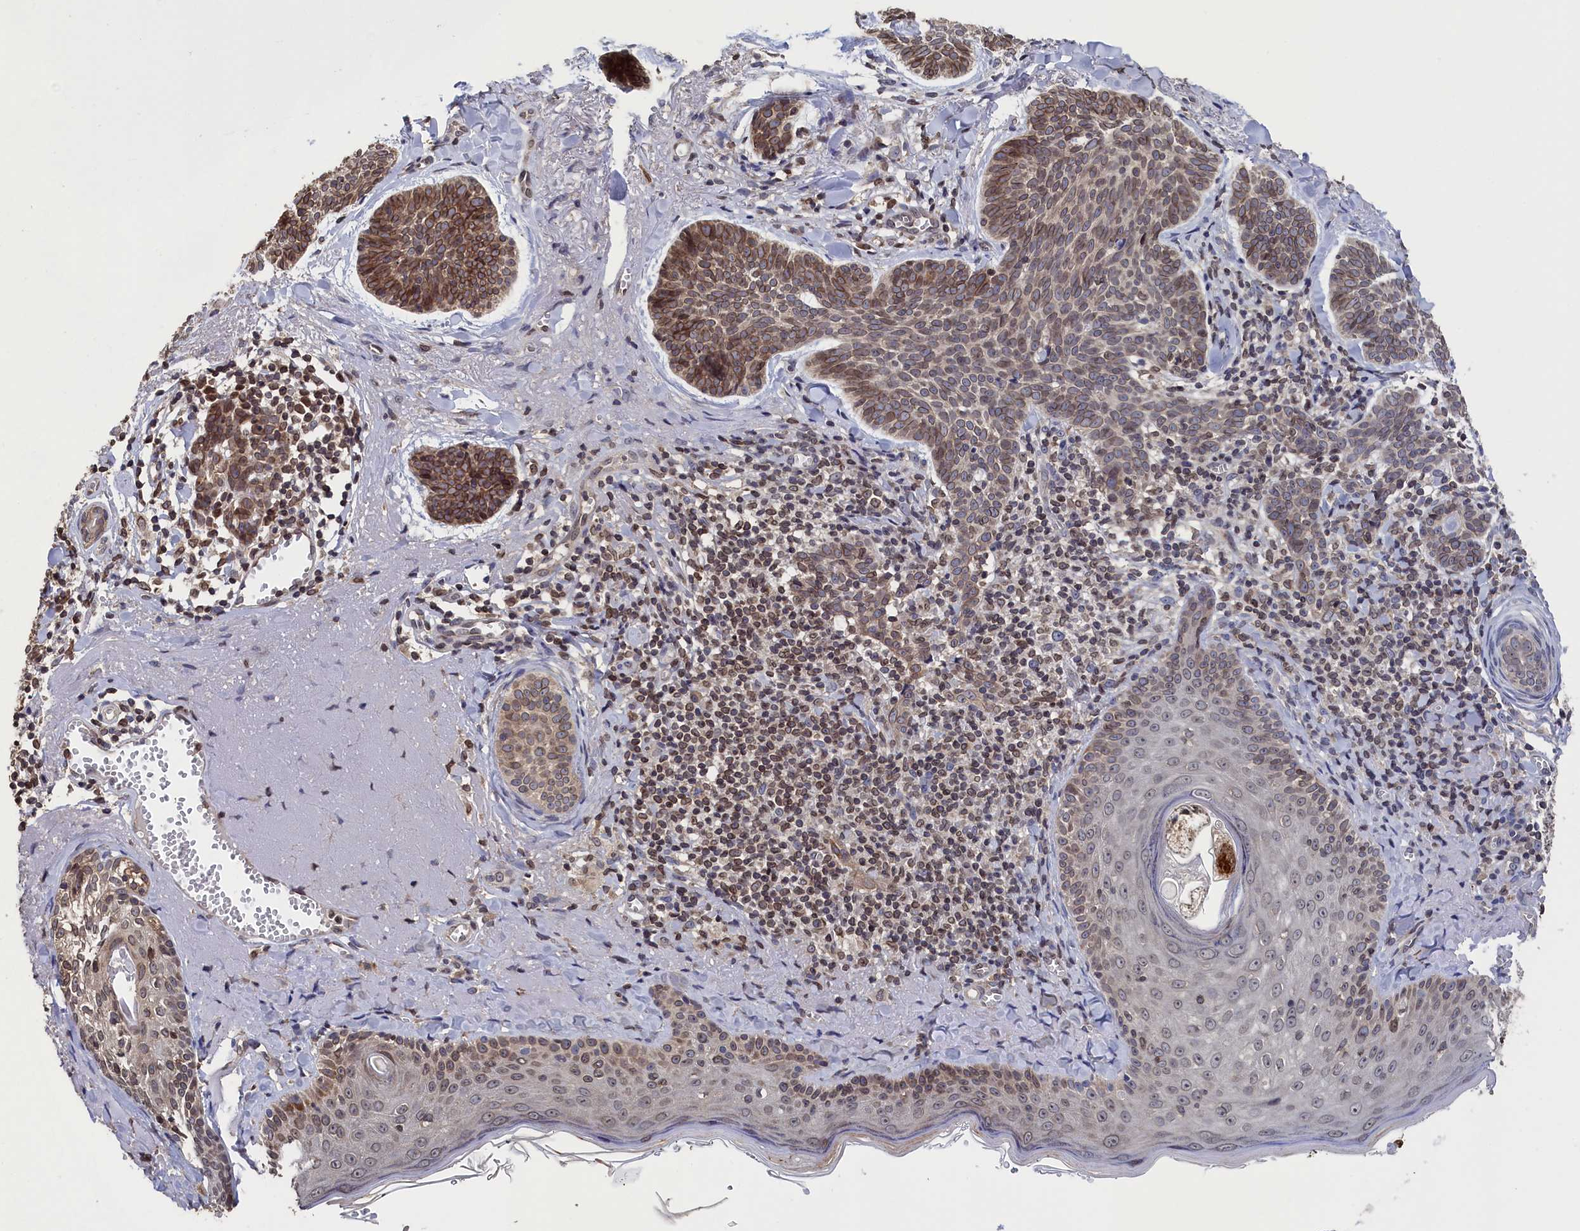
{"staining": {"intensity": "moderate", "quantity": ">75%", "location": "cytoplasmic/membranous,nuclear"}, "tissue": "skin cancer", "cell_type": "Tumor cells", "image_type": "cancer", "snomed": [{"axis": "morphology", "description": "Basal cell carcinoma"}, {"axis": "topography", "description": "Skin"}], "caption": "The micrograph reveals a brown stain indicating the presence of a protein in the cytoplasmic/membranous and nuclear of tumor cells in skin cancer. (brown staining indicates protein expression, while blue staining denotes nuclei).", "gene": "ANKEF1", "patient": {"sex": "female", "age": 74}}